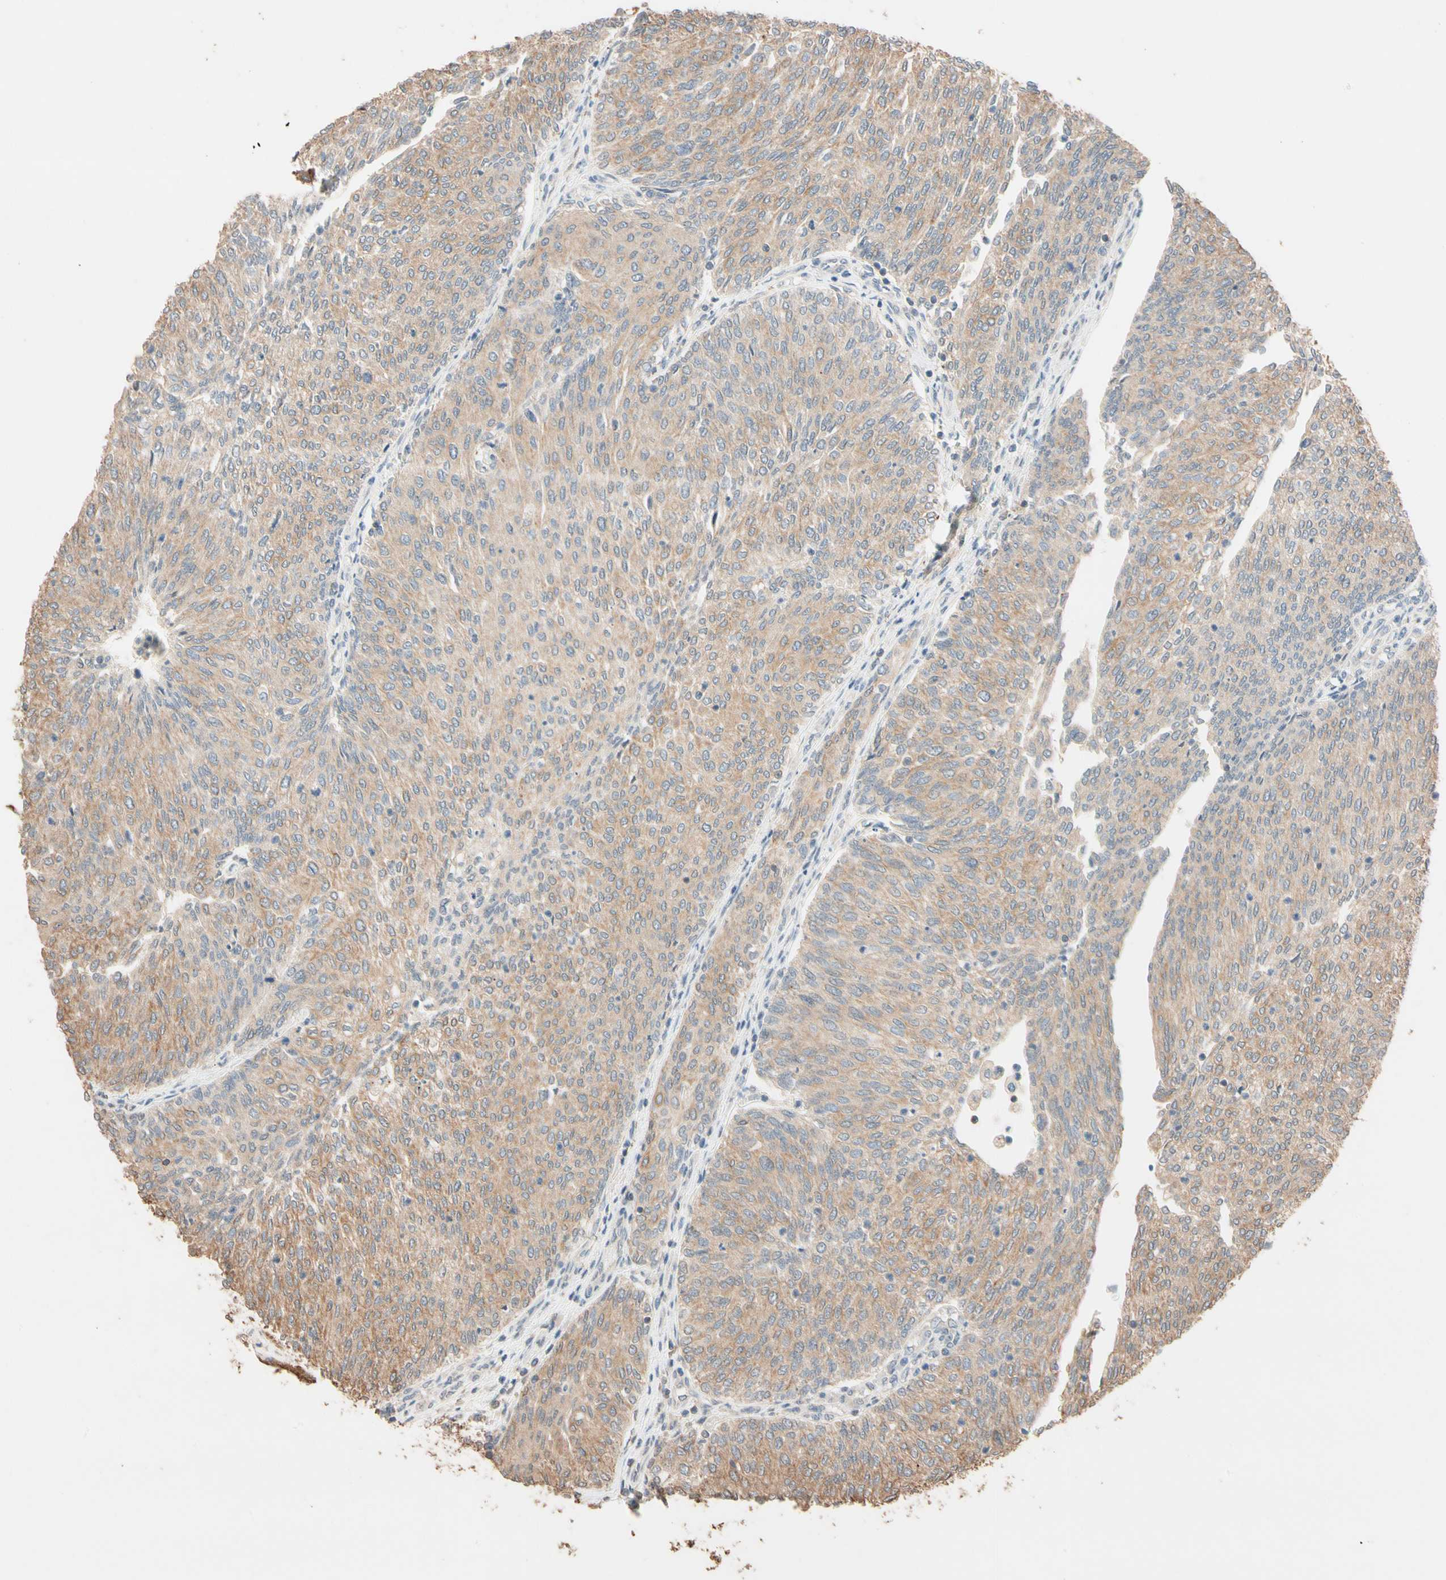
{"staining": {"intensity": "moderate", "quantity": ">75%", "location": "cytoplasmic/membranous"}, "tissue": "urothelial cancer", "cell_type": "Tumor cells", "image_type": "cancer", "snomed": [{"axis": "morphology", "description": "Urothelial carcinoma, Low grade"}, {"axis": "topography", "description": "Urinary bladder"}], "caption": "Immunohistochemistry staining of urothelial carcinoma (low-grade), which reveals medium levels of moderate cytoplasmic/membranous staining in approximately >75% of tumor cells indicating moderate cytoplasmic/membranous protein positivity. The staining was performed using DAB (3,3'-diaminobenzidine) (brown) for protein detection and nuclei were counterstained in hematoxylin (blue).", "gene": "MAP3K7", "patient": {"sex": "female", "age": 79}}